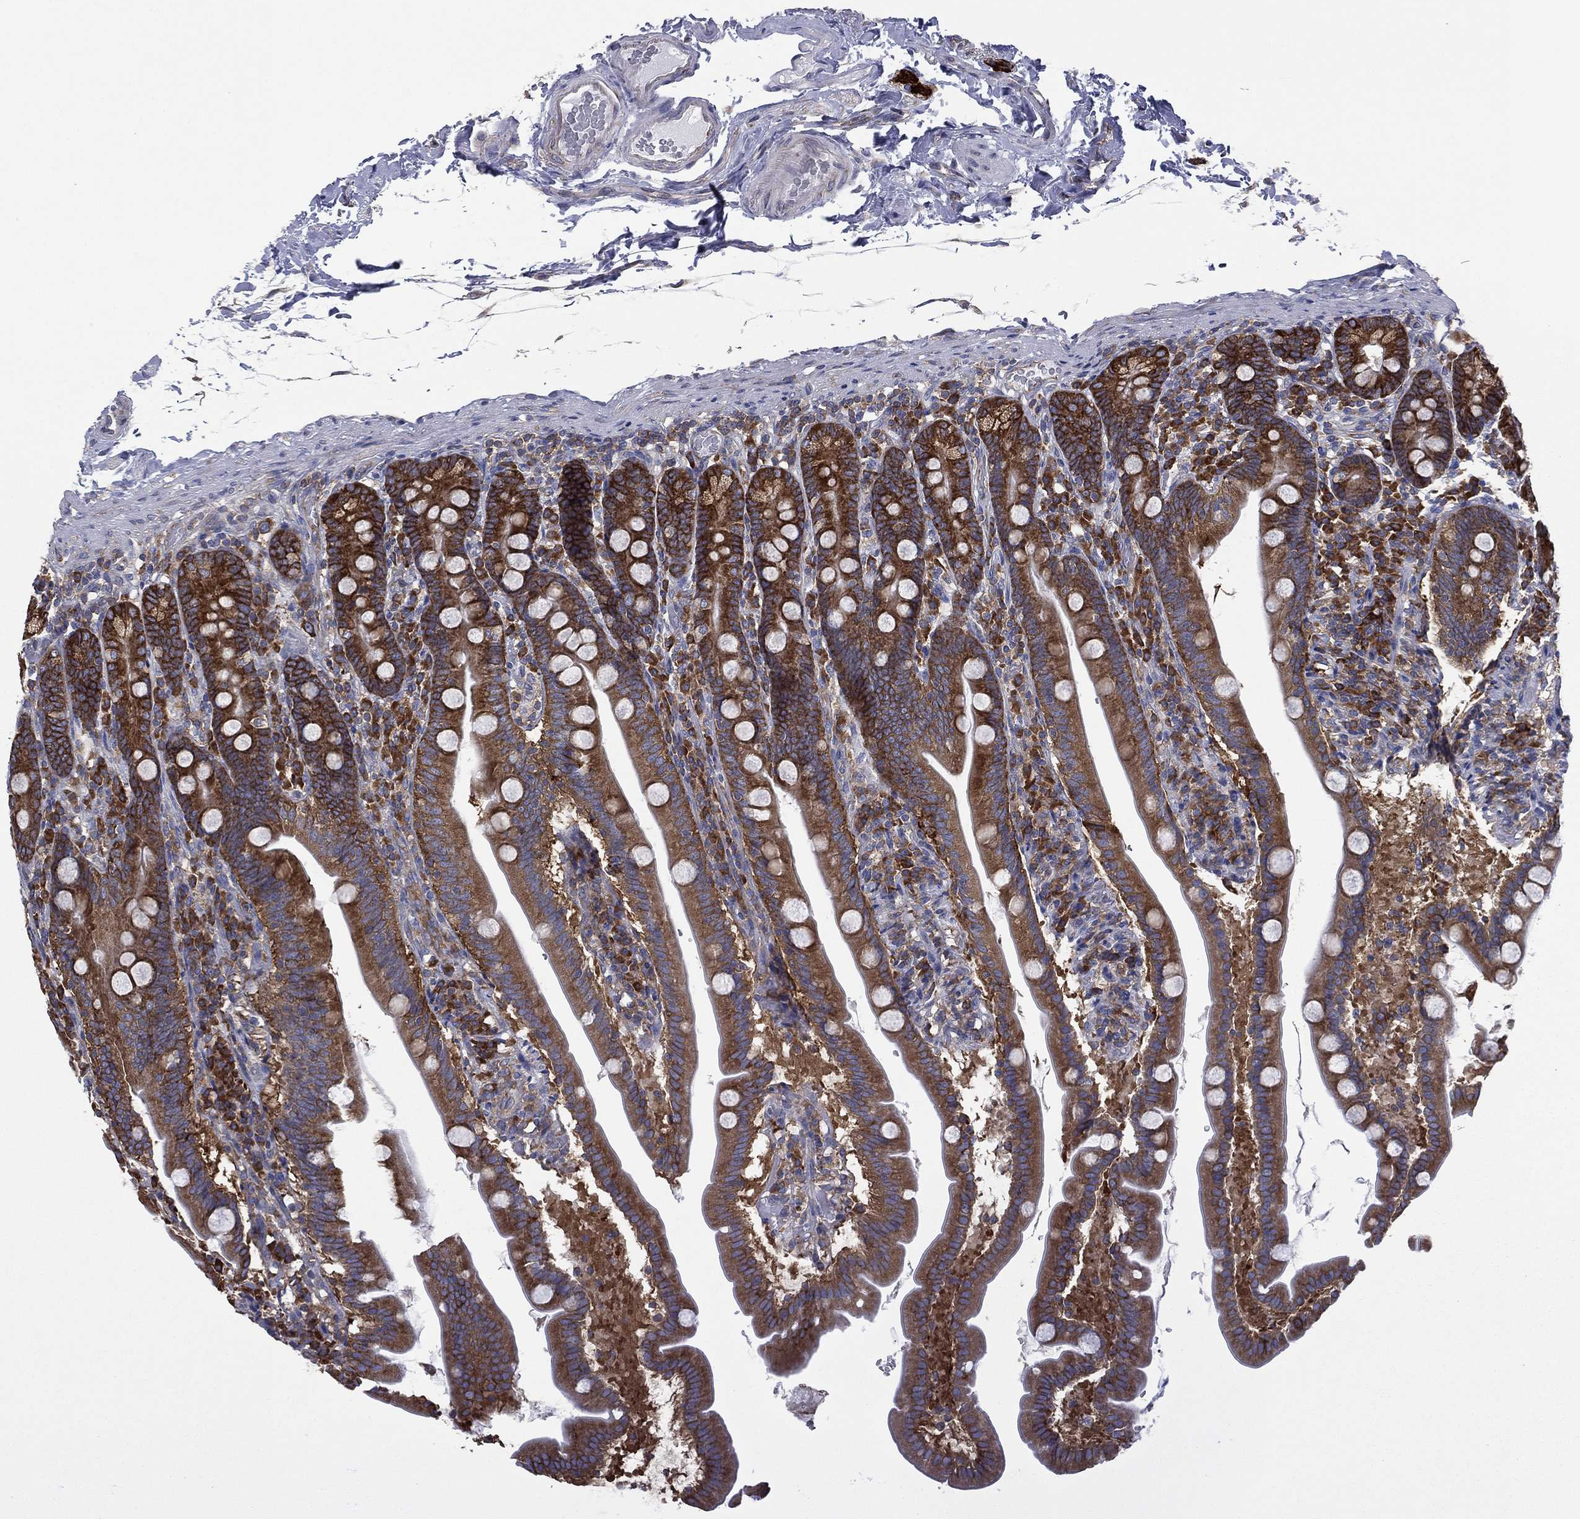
{"staining": {"intensity": "strong", "quantity": ">75%", "location": "cytoplasmic/membranous"}, "tissue": "duodenum", "cell_type": "Glandular cells", "image_type": "normal", "snomed": [{"axis": "morphology", "description": "Normal tissue, NOS"}, {"axis": "topography", "description": "Duodenum"}], "caption": "This is a micrograph of immunohistochemistry (IHC) staining of unremarkable duodenum, which shows strong expression in the cytoplasmic/membranous of glandular cells.", "gene": "FARSA", "patient": {"sex": "female", "age": 67}}